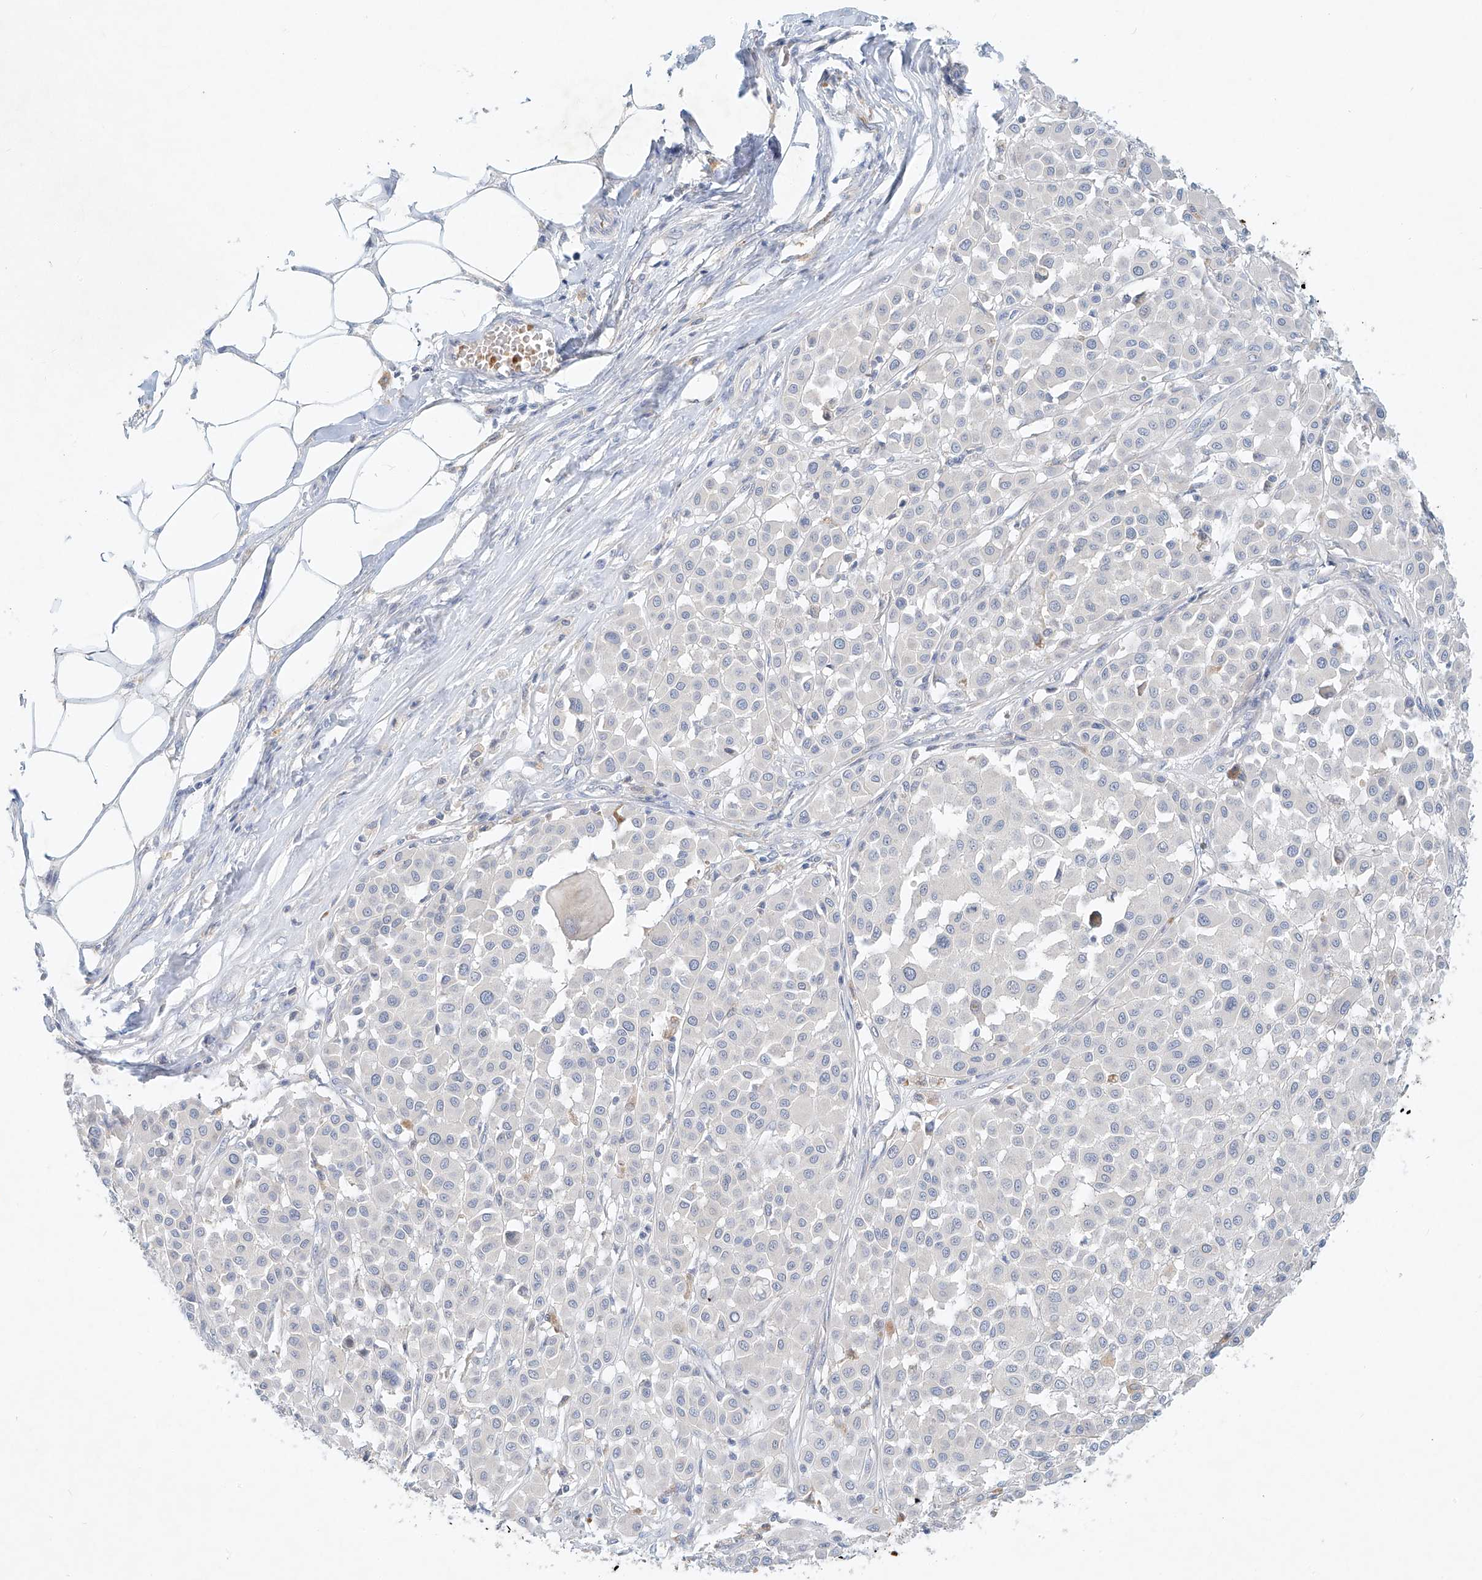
{"staining": {"intensity": "negative", "quantity": "none", "location": "none"}, "tissue": "melanoma", "cell_type": "Tumor cells", "image_type": "cancer", "snomed": [{"axis": "morphology", "description": "Malignant melanoma, Metastatic site"}, {"axis": "topography", "description": "Soft tissue"}], "caption": "This histopathology image is of malignant melanoma (metastatic site) stained with immunohistochemistry (IHC) to label a protein in brown with the nuclei are counter-stained blue. There is no staining in tumor cells.", "gene": "SYTL3", "patient": {"sex": "male", "age": 41}}